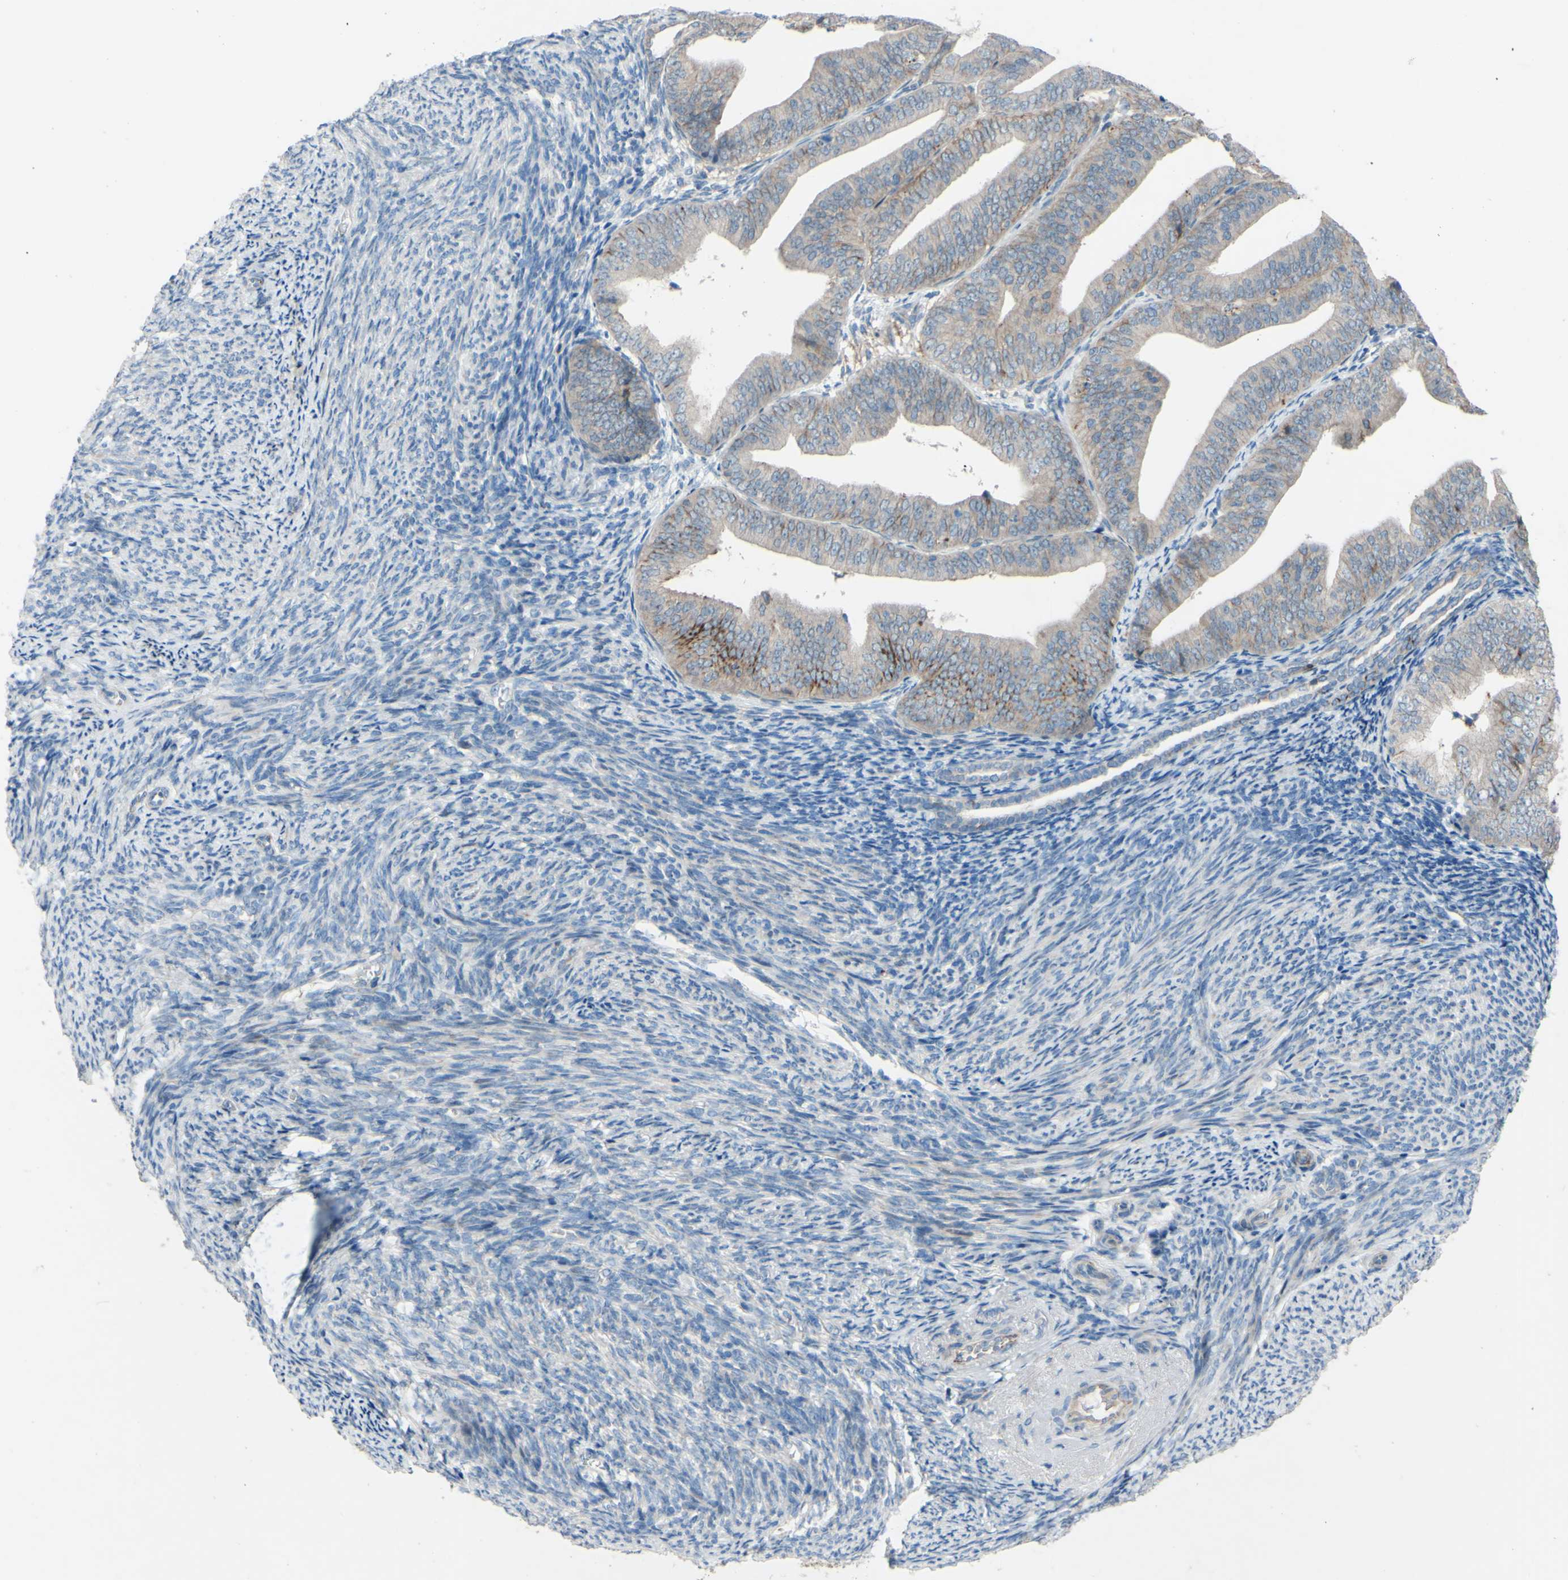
{"staining": {"intensity": "moderate", "quantity": "25%-75%", "location": "cytoplasmic/membranous"}, "tissue": "endometrial cancer", "cell_type": "Tumor cells", "image_type": "cancer", "snomed": [{"axis": "morphology", "description": "Adenocarcinoma, NOS"}, {"axis": "topography", "description": "Endometrium"}], "caption": "Human endometrial cancer (adenocarcinoma) stained with a brown dye displays moderate cytoplasmic/membranous positive staining in about 25%-75% of tumor cells.", "gene": "CDCP1", "patient": {"sex": "female", "age": 63}}